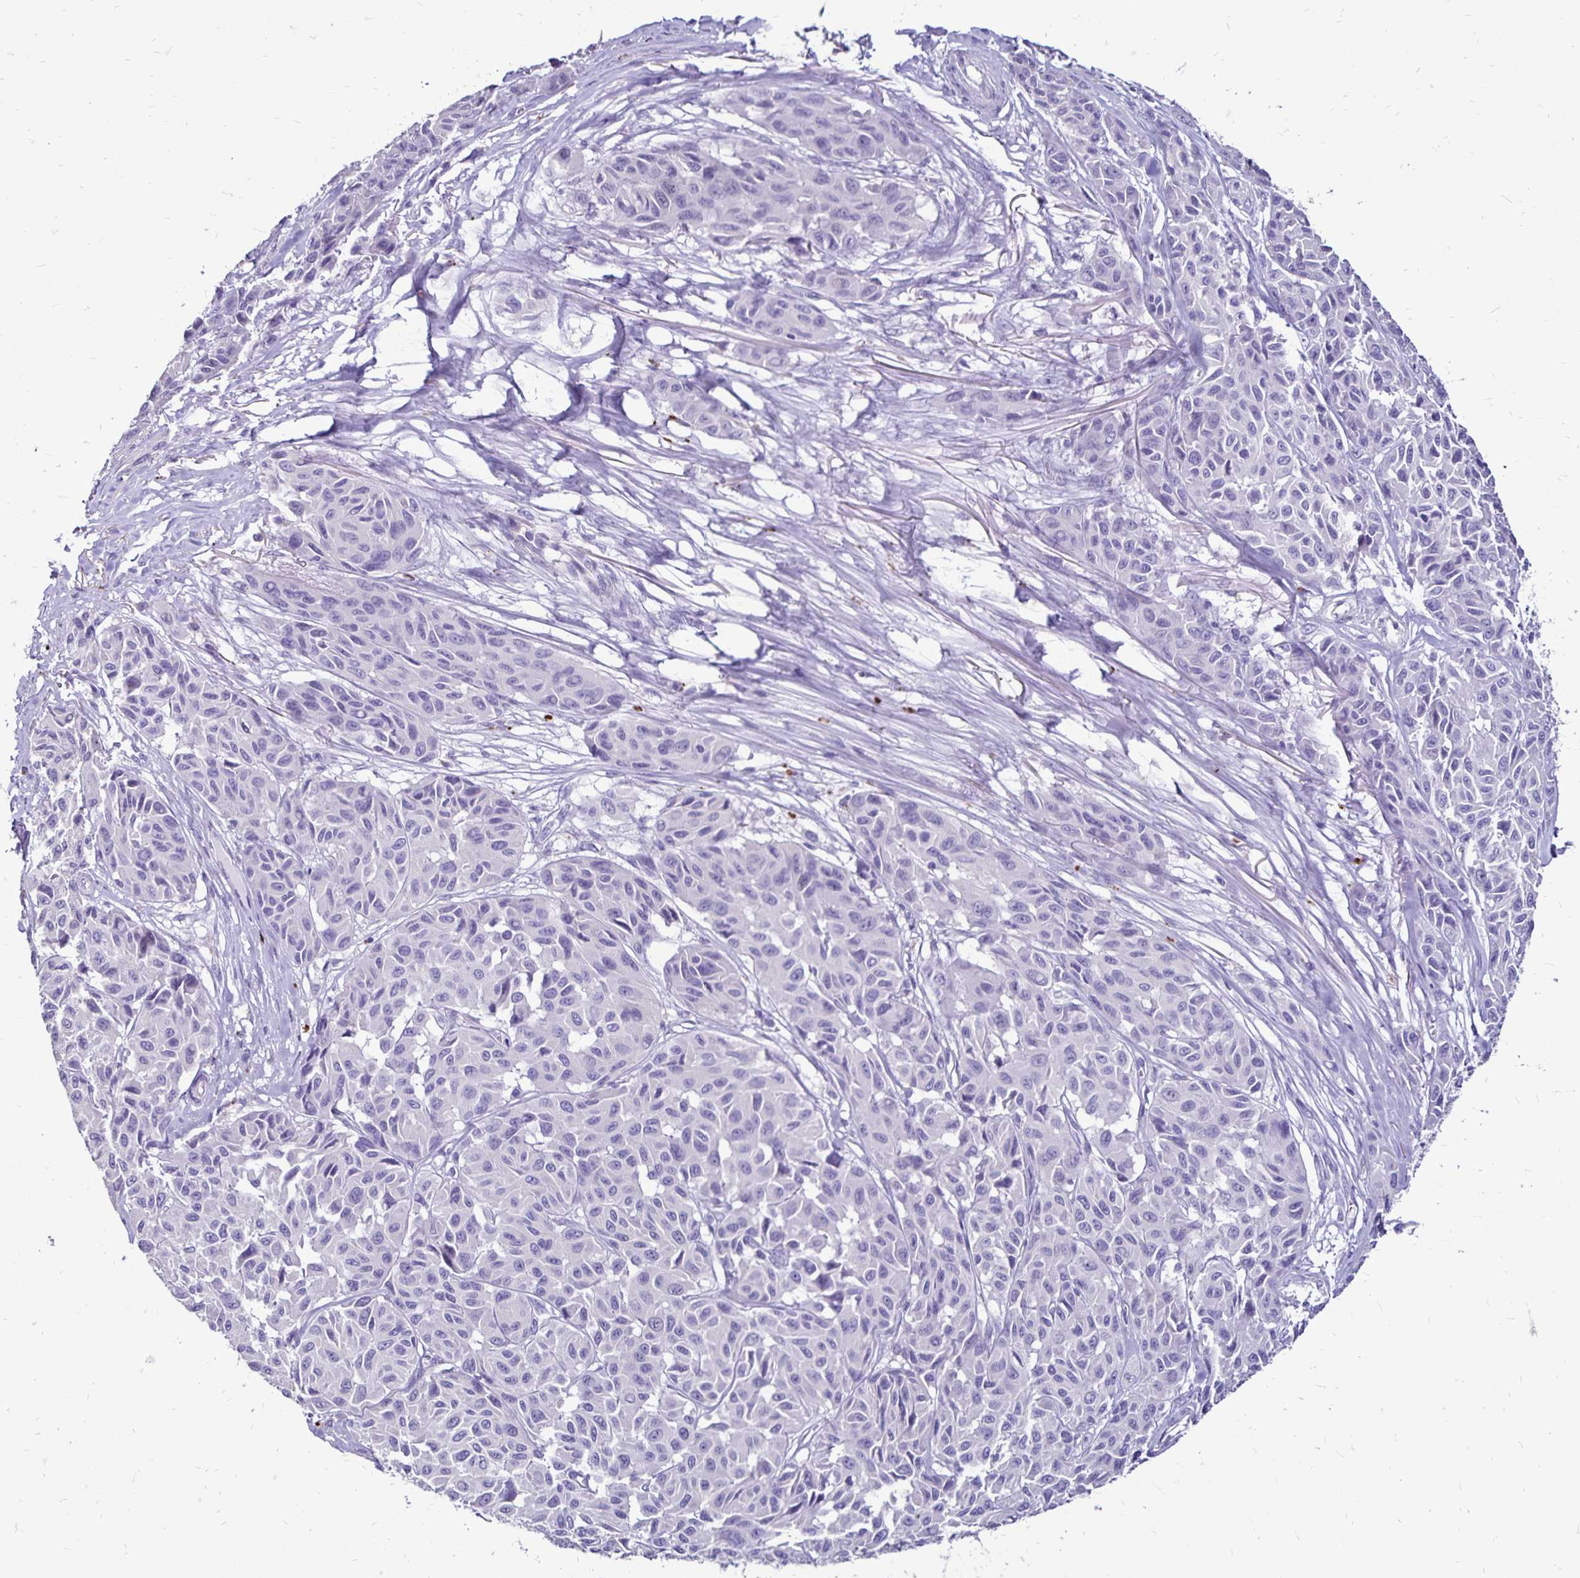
{"staining": {"intensity": "negative", "quantity": "none", "location": "none"}, "tissue": "melanoma", "cell_type": "Tumor cells", "image_type": "cancer", "snomed": [{"axis": "morphology", "description": "Malignant melanoma, NOS"}, {"axis": "topography", "description": "Skin"}], "caption": "Tumor cells are negative for brown protein staining in melanoma.", "gene": "EVPL", "patient": {"sex": "female", "age": 66}}